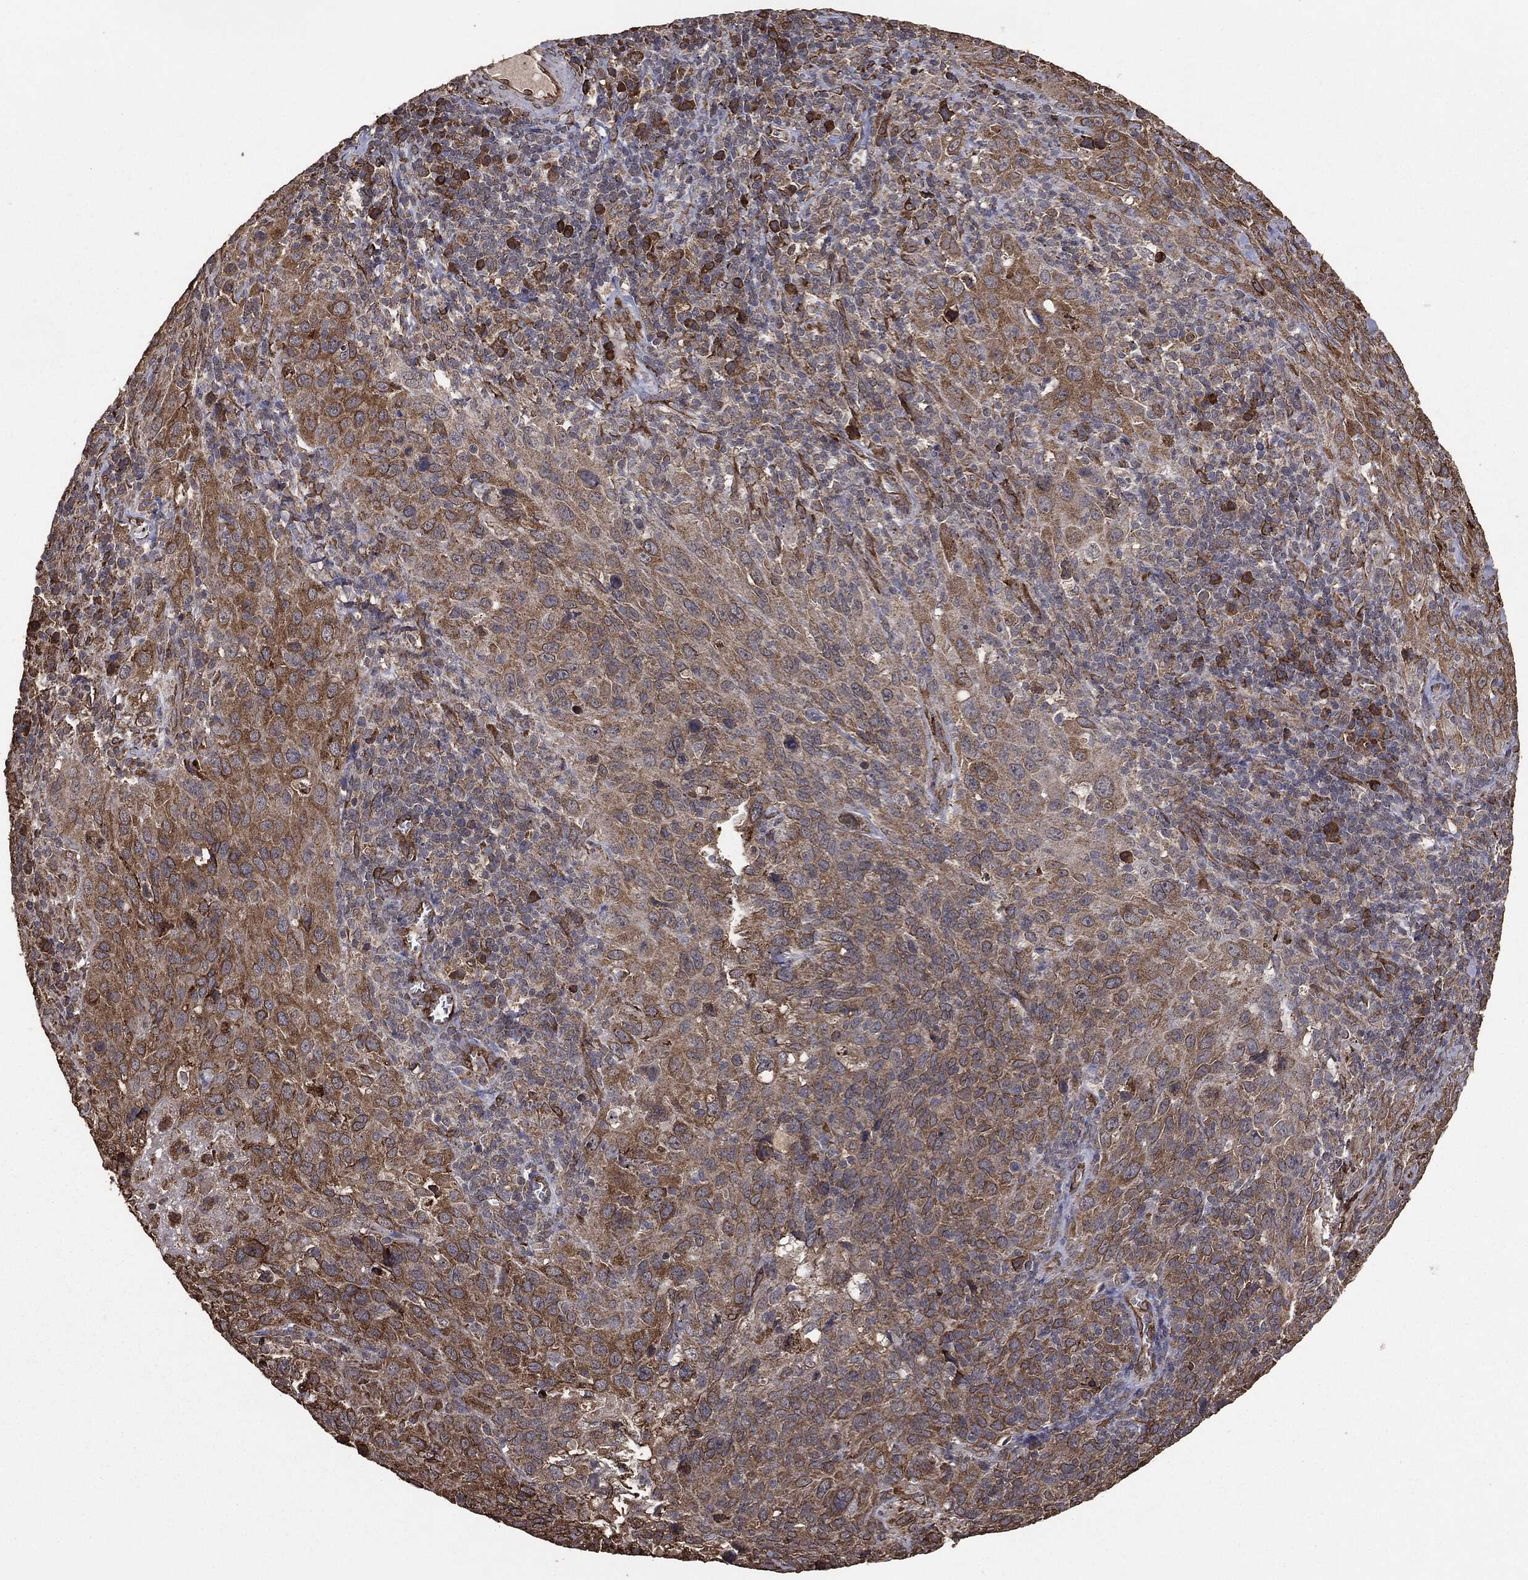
{"staining": {"intensity": "moderate", "quantity": "25%-75%", "location": "cytoplasmic/membranous"}, "tissue": "cervical cancer", "cell_type": "Tumor cells", "image_type": "cancer", "snomed": [{"axis": "morphology", "description": "Squamous cell carcinoma, NOS"}, {"axis": "topography", "description": "Cervix"}], "caption": "Immunohistochemistry (IHC) histopathology image of neoplastic tissue: cervical cancer stained using immunohistochemistry (IHC) demonstrates medium levels of moderate protein expression localized specifically in the cytoplasmic/membranous of tumor cells, appearing as a cytoplasmic/membranous brown color.", "gene": "MTOR", "patient": {"sex": "female", "age": 51}}